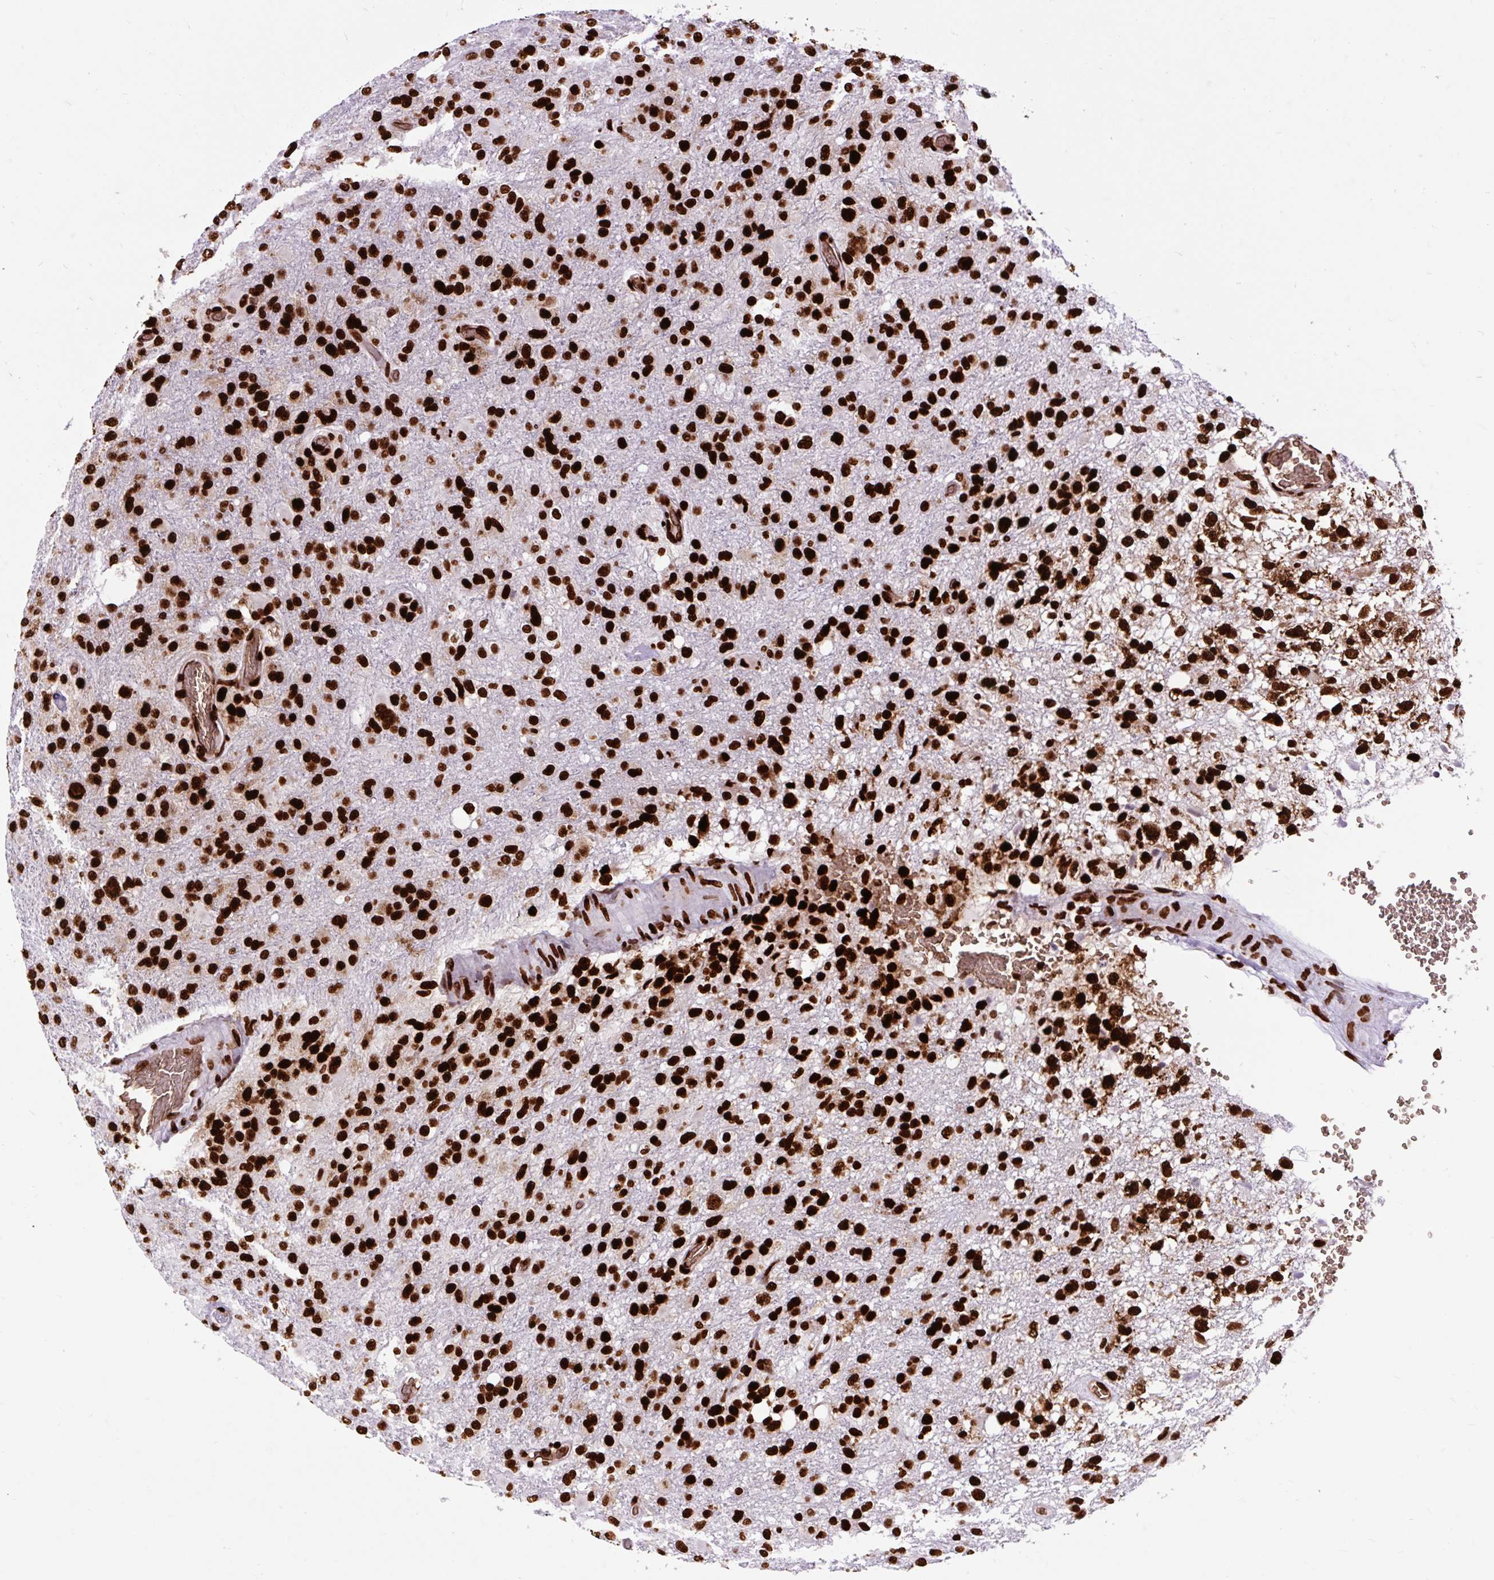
{"staining": {"intensity": "strong", "quantity": ">75%", "location": "nuclear"}, "tissue": "glioma", "cell_type": "Tumor cells", "image_type": "cancer", "snomed": [{"axis": "morphology", "description": "Glioma, malignant, High grade"}, {"axis": "topography", "description": "Brain"}], "caption": "Immunohistochemistry (IHC) (DAB) staining of human malignant glioma (high-grade) displays strong nuclear protein positivity in approximately >75% of tumor cells.", "gene": "FUS", "patient": {"sex": "female", "age": 74}}